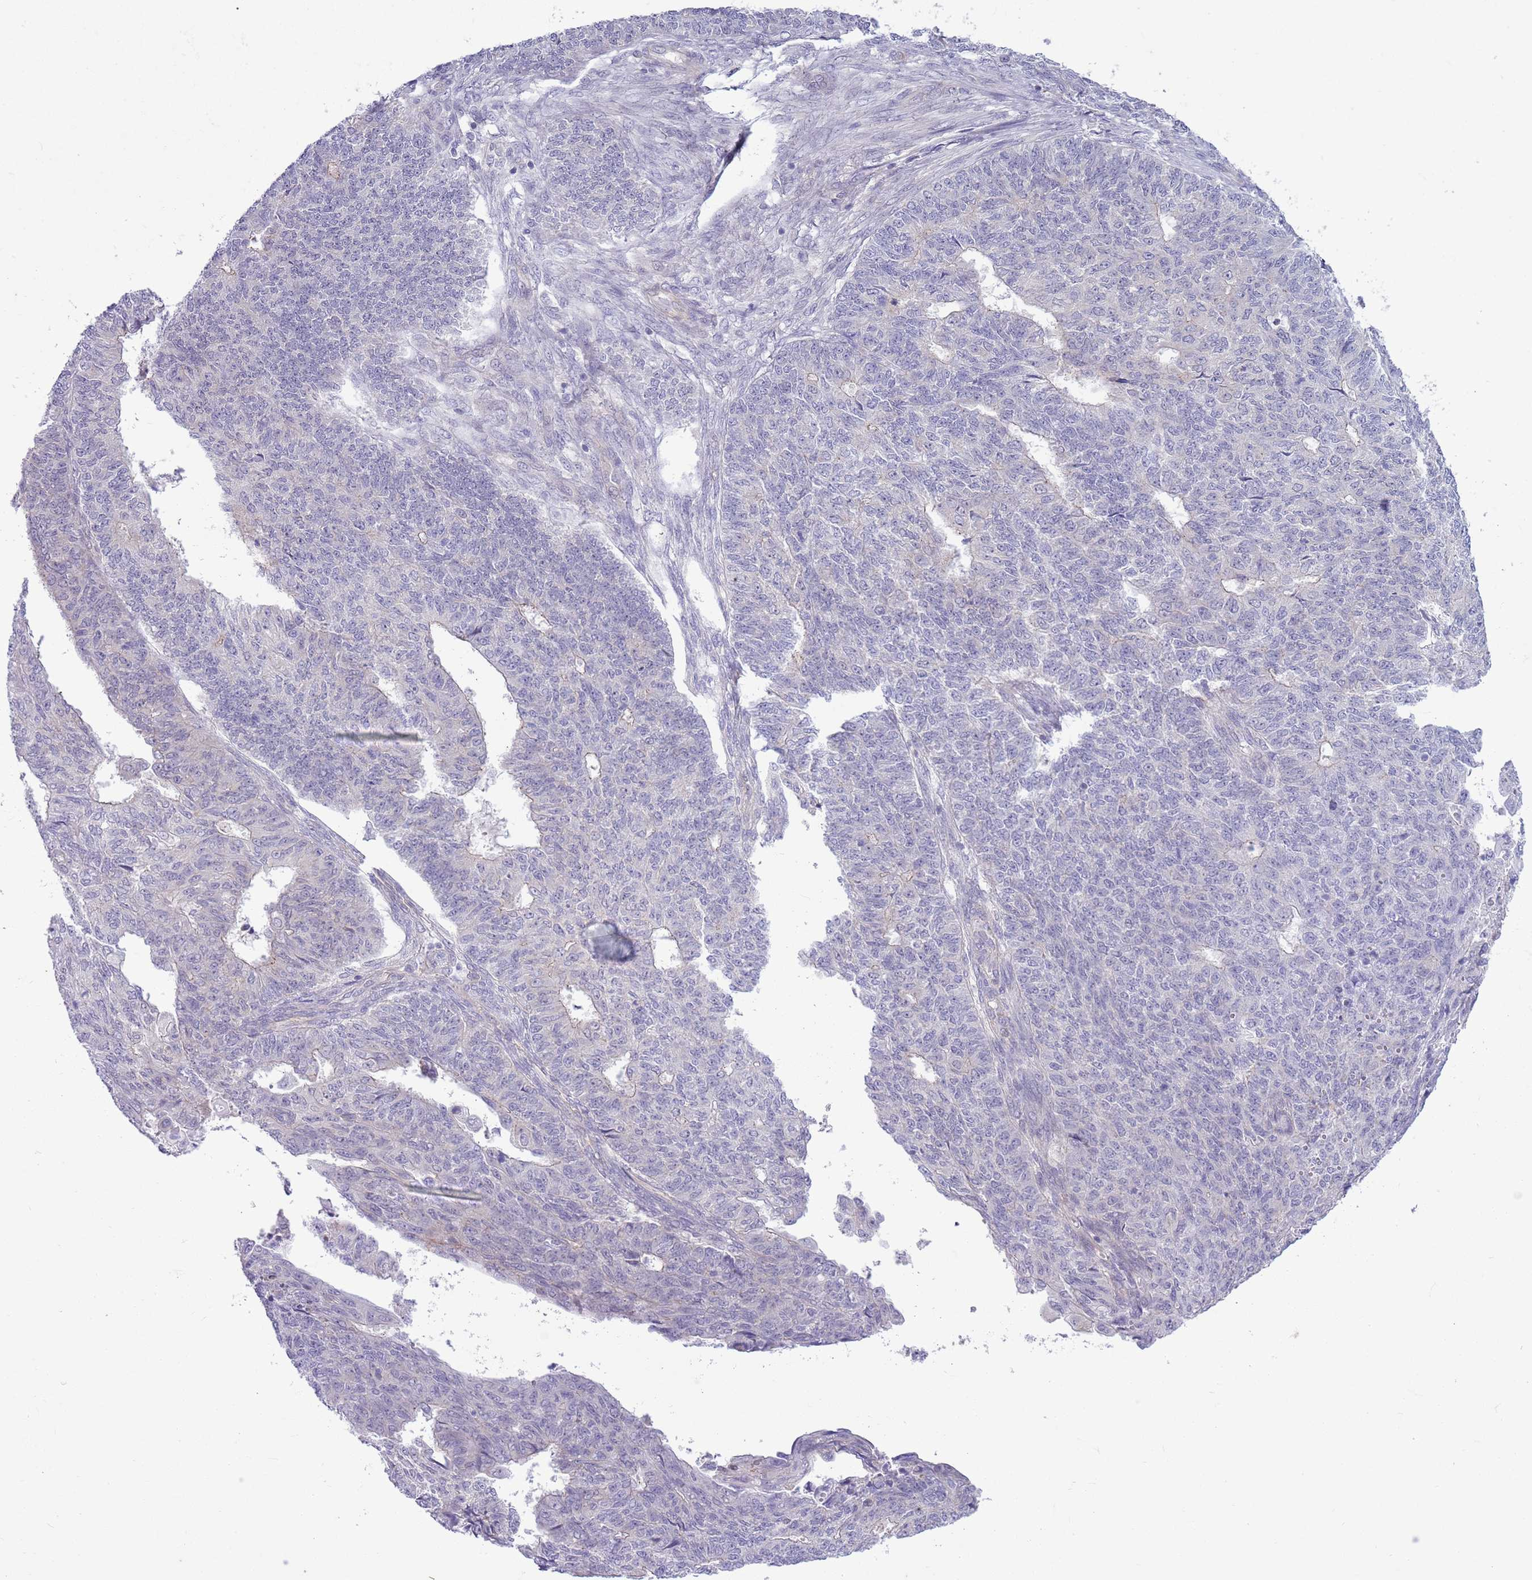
{"staining": {"intensity": "negative", "quantity": "none", "location": "none"}, "tissue": "endometrial cancer", "cell_type": "Tumor cells", "image_type": "cancer", "snomed": [{"axis": "morphology", "description": "Adenocarcinoma, NOS"}, {"axis": "topography", "description": "Endometrium"}], "caption": "IHC histopathology image of human adenocarcinoma (endometrial) stained for a protein (brown), which demonstrates no expression in tumor cells.", "gene": "PARP8", "patient": {"sex": "female", "age": 32}}